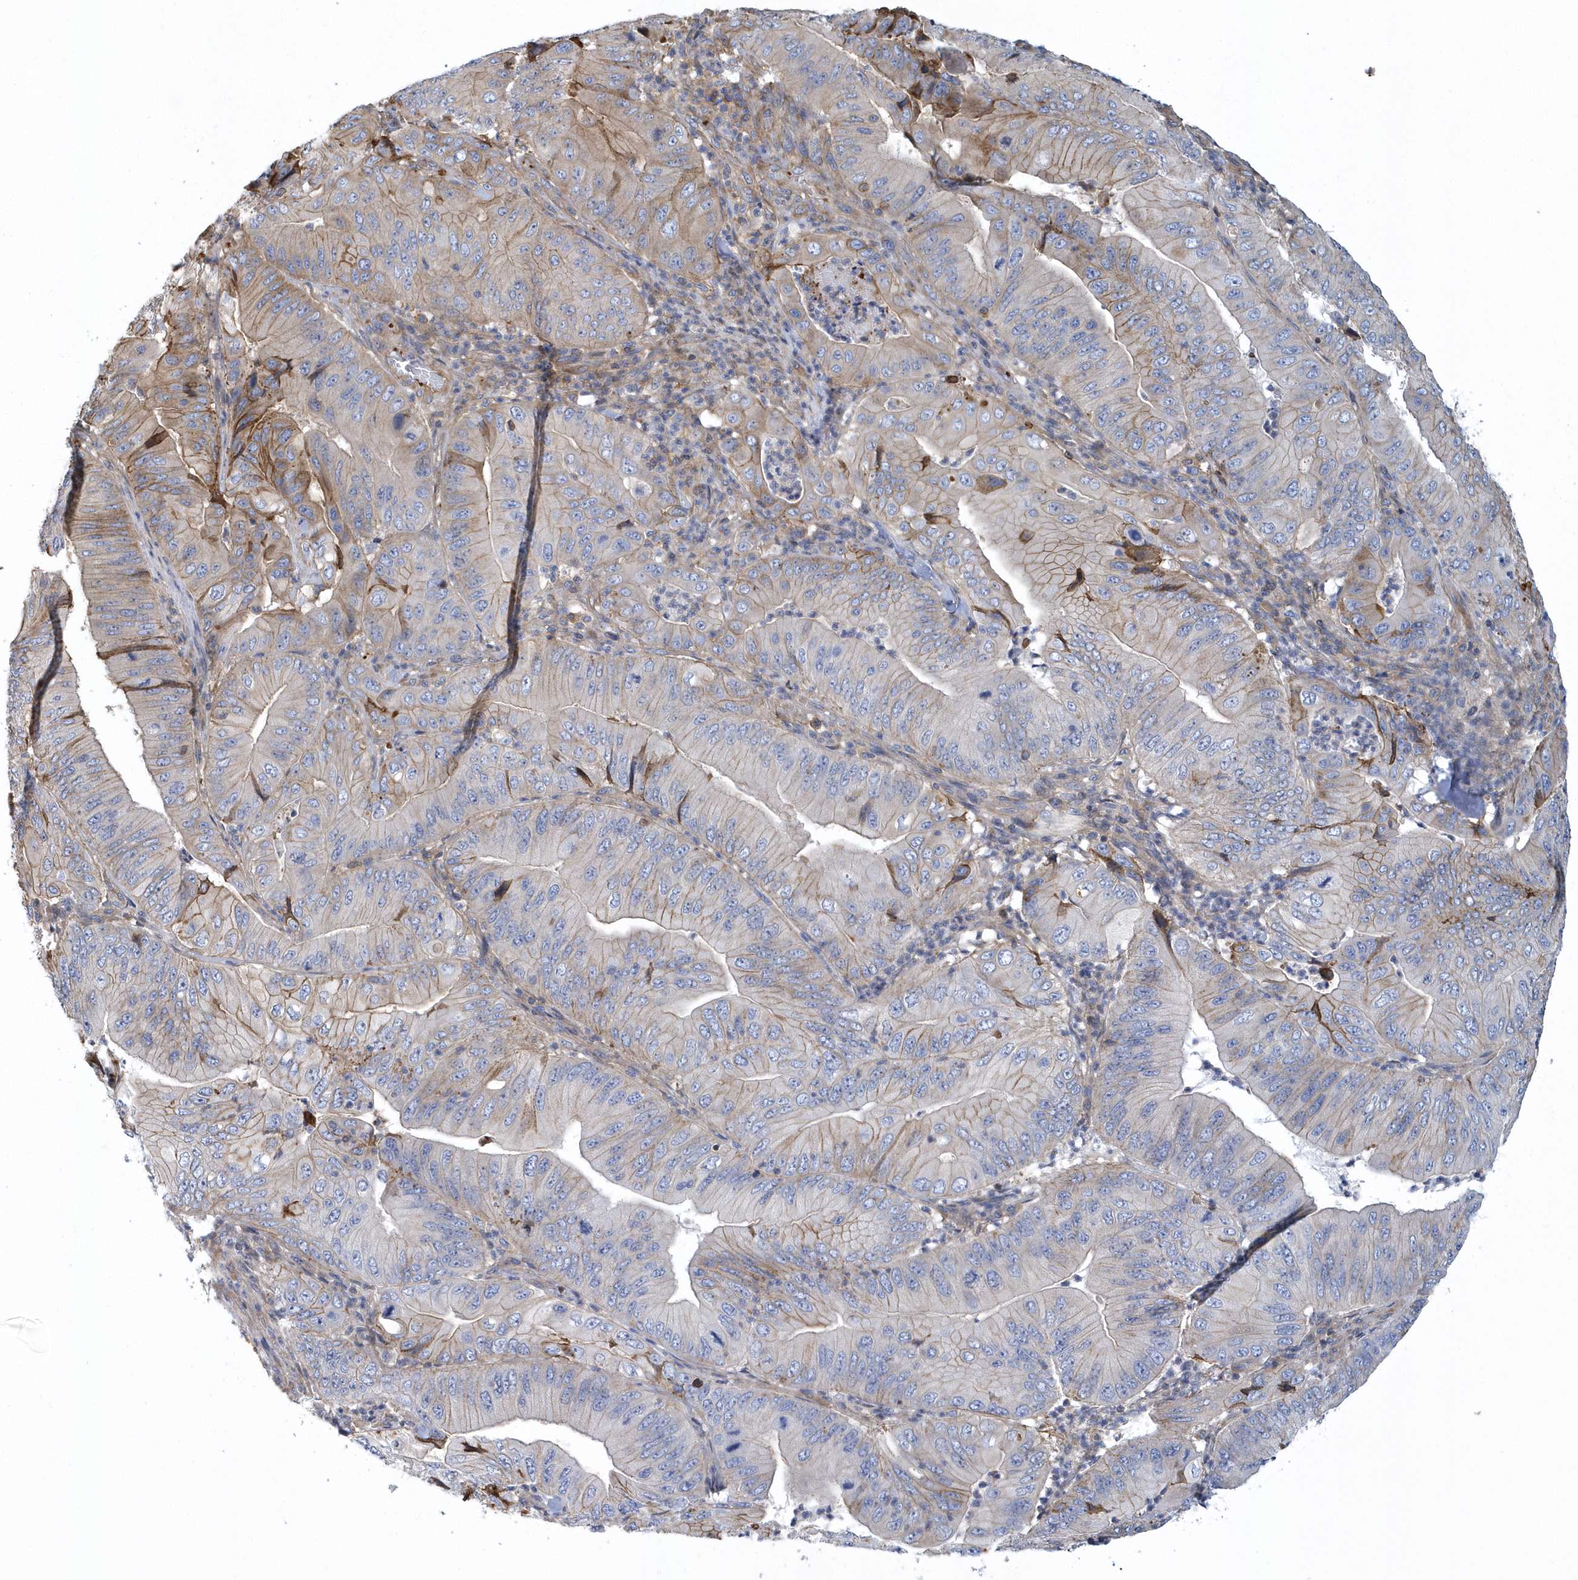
{"staining": {"intensity": "moderate", "quantity": "<25%", "location": "cytoplasmic/membranous"}, "tissue": "pancreatic cancer", "cell_type": "Tumor cells", "image_type": "cancer", "snomed": [{"axis": "morphology", "description": "Adenocarcinoma, NOS"}, {"axis": "topography", "description": "Pancreas"}], "caption": "This photomicrograph demonstrates pancreatic cancer stained with IHC to label a protein in brown. The cytoplasmic/membranous of tumor cells show moderate positivity for the protein. Nuclei are counter-stained blue.", "gene": "ARAP2", "patient": {"sex": "female", "age": 77}}